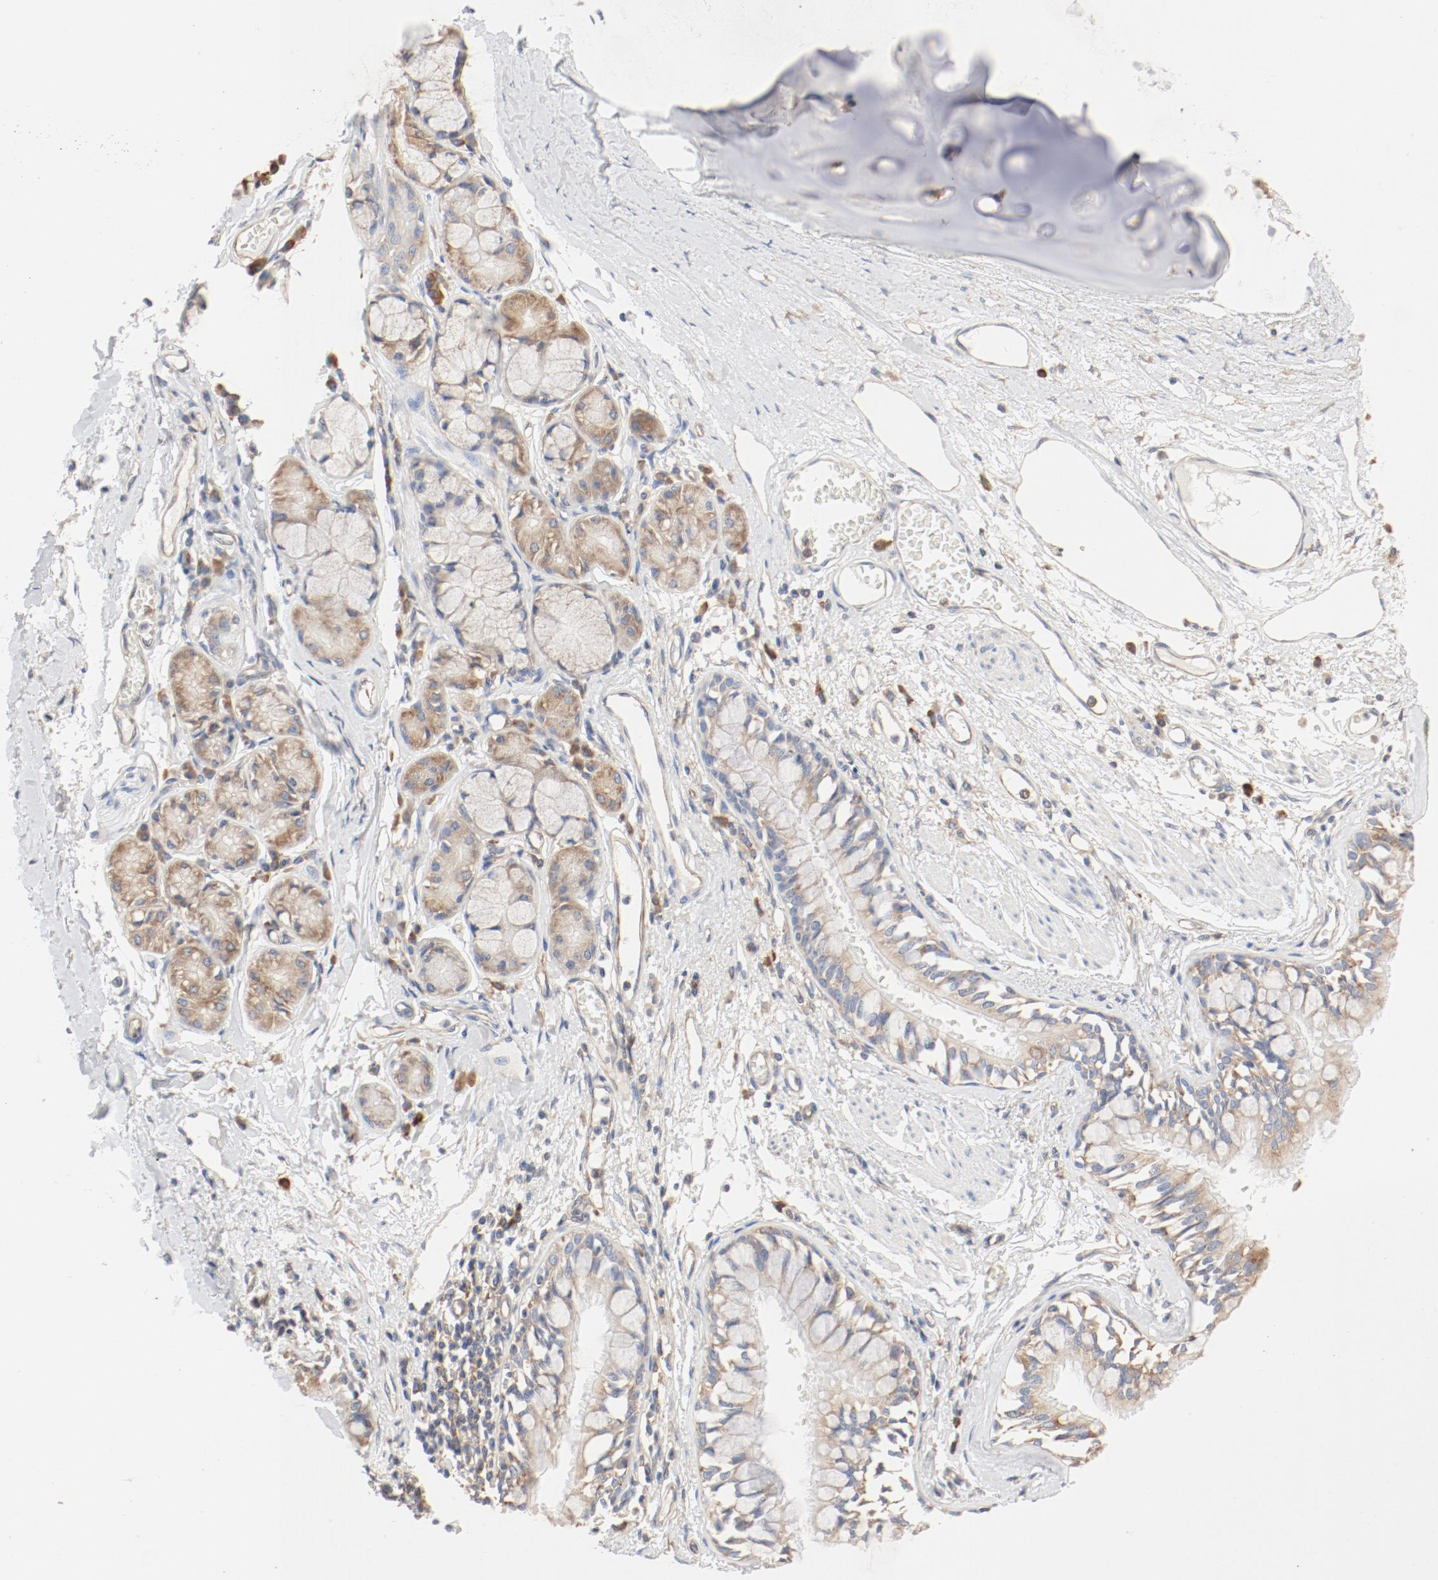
{"staining": {"intensity": "moderate", "quantity": ">75%", "location": "cytoplasmic/membranous"}, "tissue": "bronchus", "cell_type": "Respiratory epithelial cells", "image_type": "normal", "snomed": [{"axis": "morphology", "description": "Normal tissue, NOS"}, {"axis": "topography", "description": "Bronchus"}, {"axis": "topography", "description": "Lung"}], "caption": "A high-resolution image shows IHC staining of unremarkable bronchus, which displays moderate cytoplasmic/membranous staining in about >75% of respiratory epithelial cells.", "gene": "RPS6", "patient": {"sex": "female", "age": 56}}